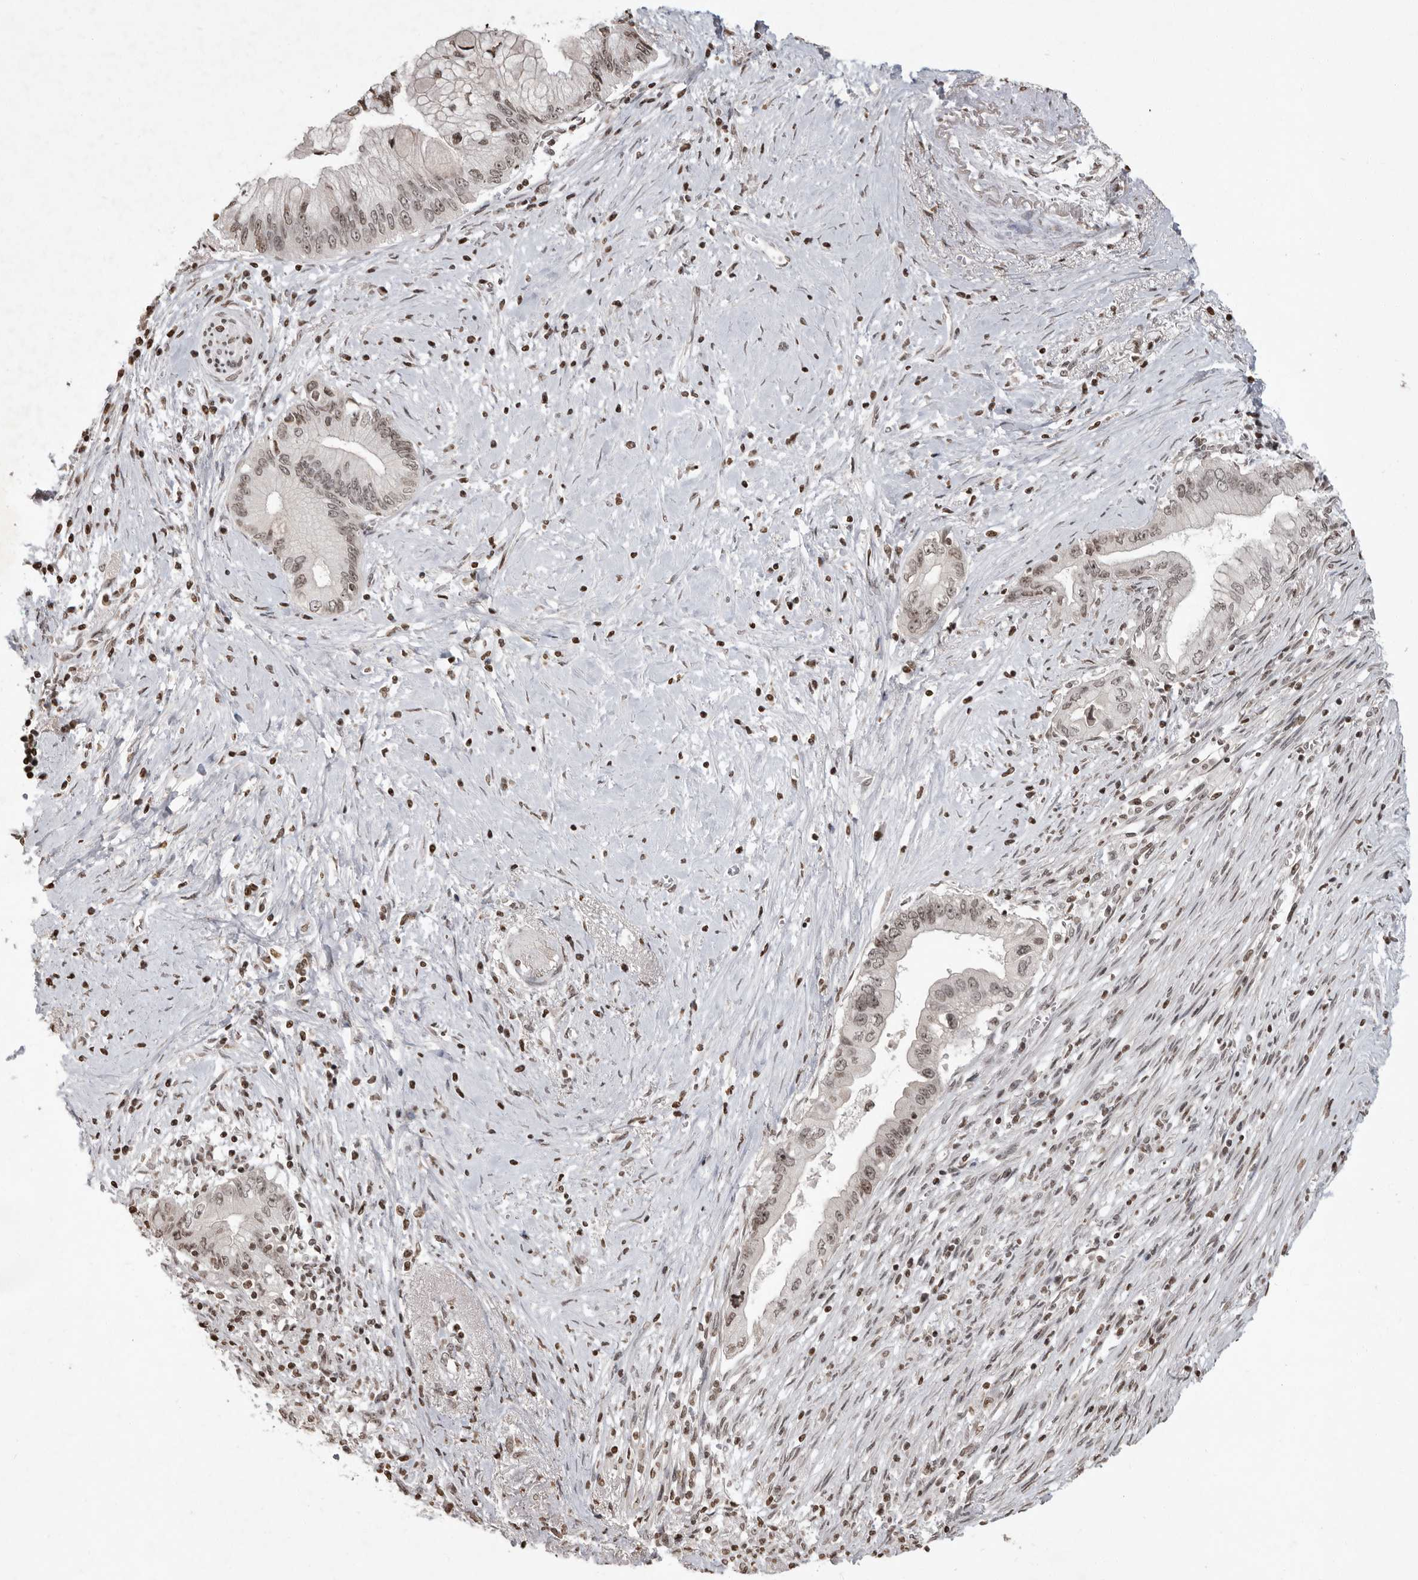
{"staining": {"intensity": "weak", "quantity": ">75%", "location": "nuclear"}, "tissue": "pancreatic cancer", "cell_type": "Tumor cells", "image_type": "cancer", "snomed": [{"axis": "morphology", "description": "Adenocarcinoma, NOS"}, {"axis": "topography", "description": "Pancreas"}], "caption": "Immunohistochemistry (DAB) staining of human adenocarcinoma (pancreatic) displays weak nuclear protein positivity in approximately >75% of tumor cells.", "gene": "WDR45", "patient": {"sex": "male", "age": 78}}